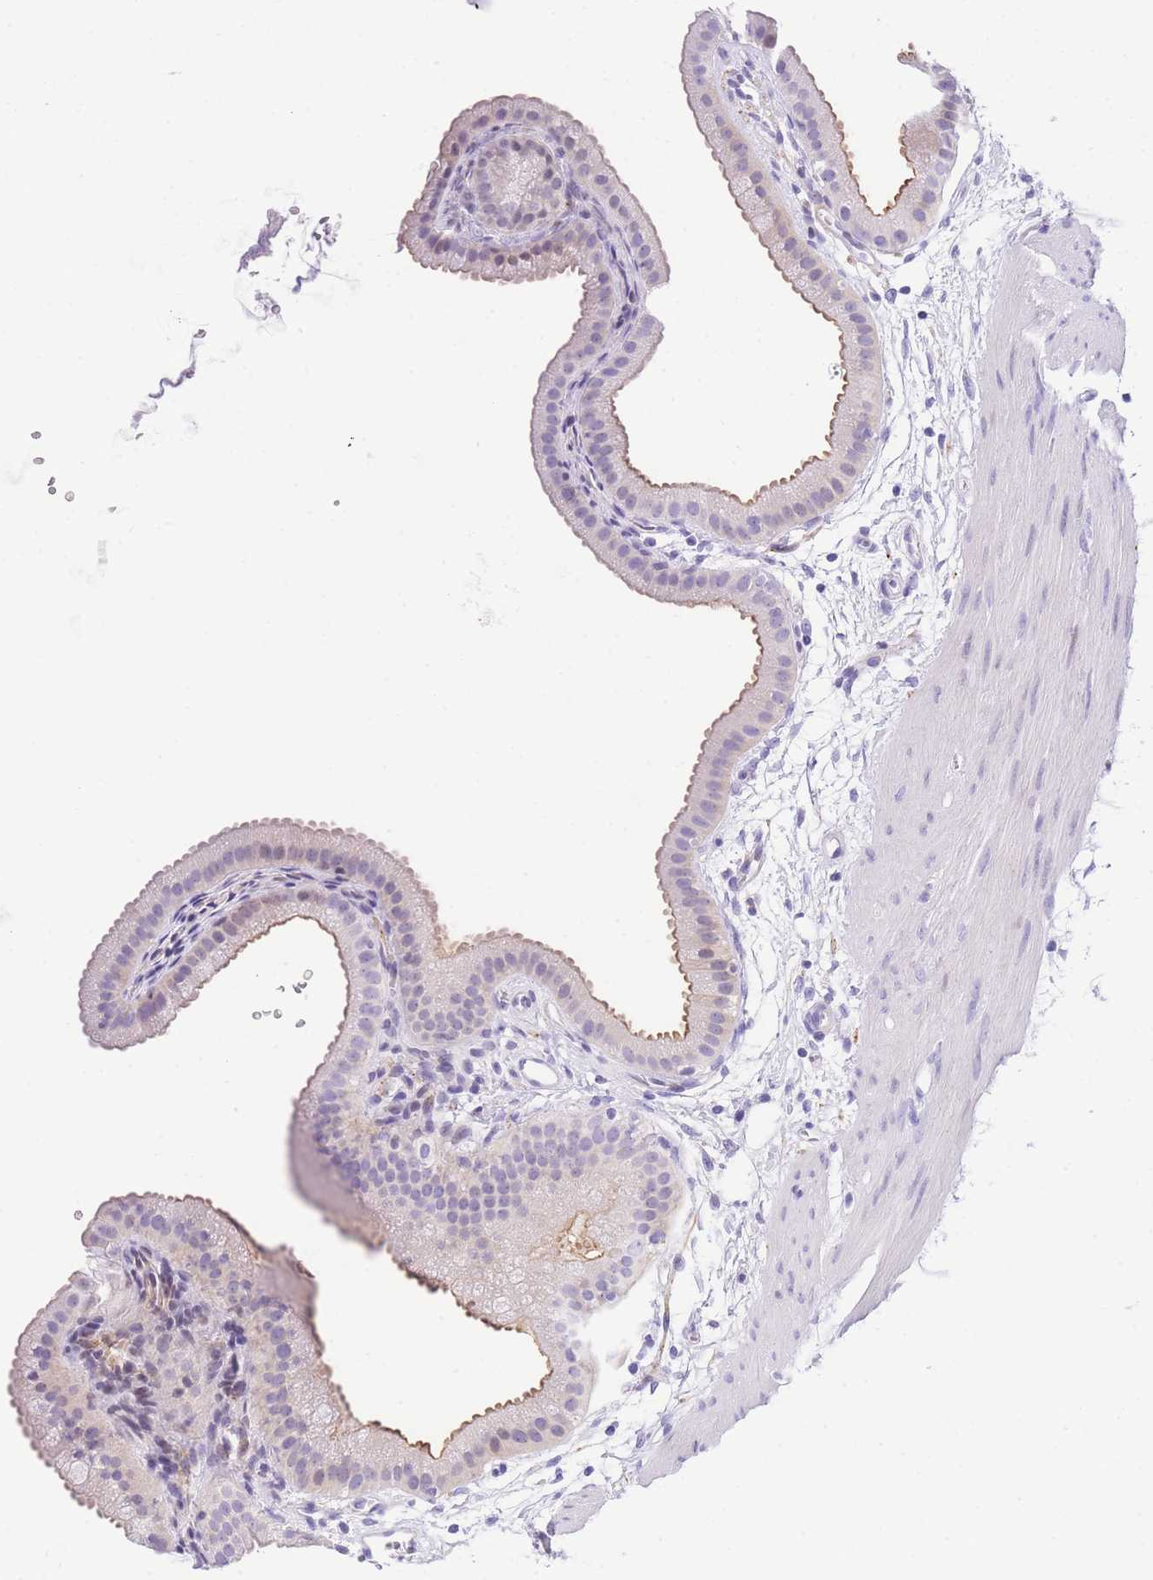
{"staining": {"intensity": "moderate", "quantity": "25%-75%", "location": "cytoplasmic/membranous"}, "tissue": "gallbladder", "cell_type": "Glandular cells", "image_type": "normal", "snomed": [{"axis": "morphology", "description": "Normal tissue, NOS"}, {"axis": "topography", "description": "Gallbladder"}], "caption": "A brown stain highlights moderate cytoplasmic/membranous positivity of a protein in glandular cells of unremarkable human gallbladder.", "gene": "TIFAB", "patient": {"sex": "female", "age": 64}}